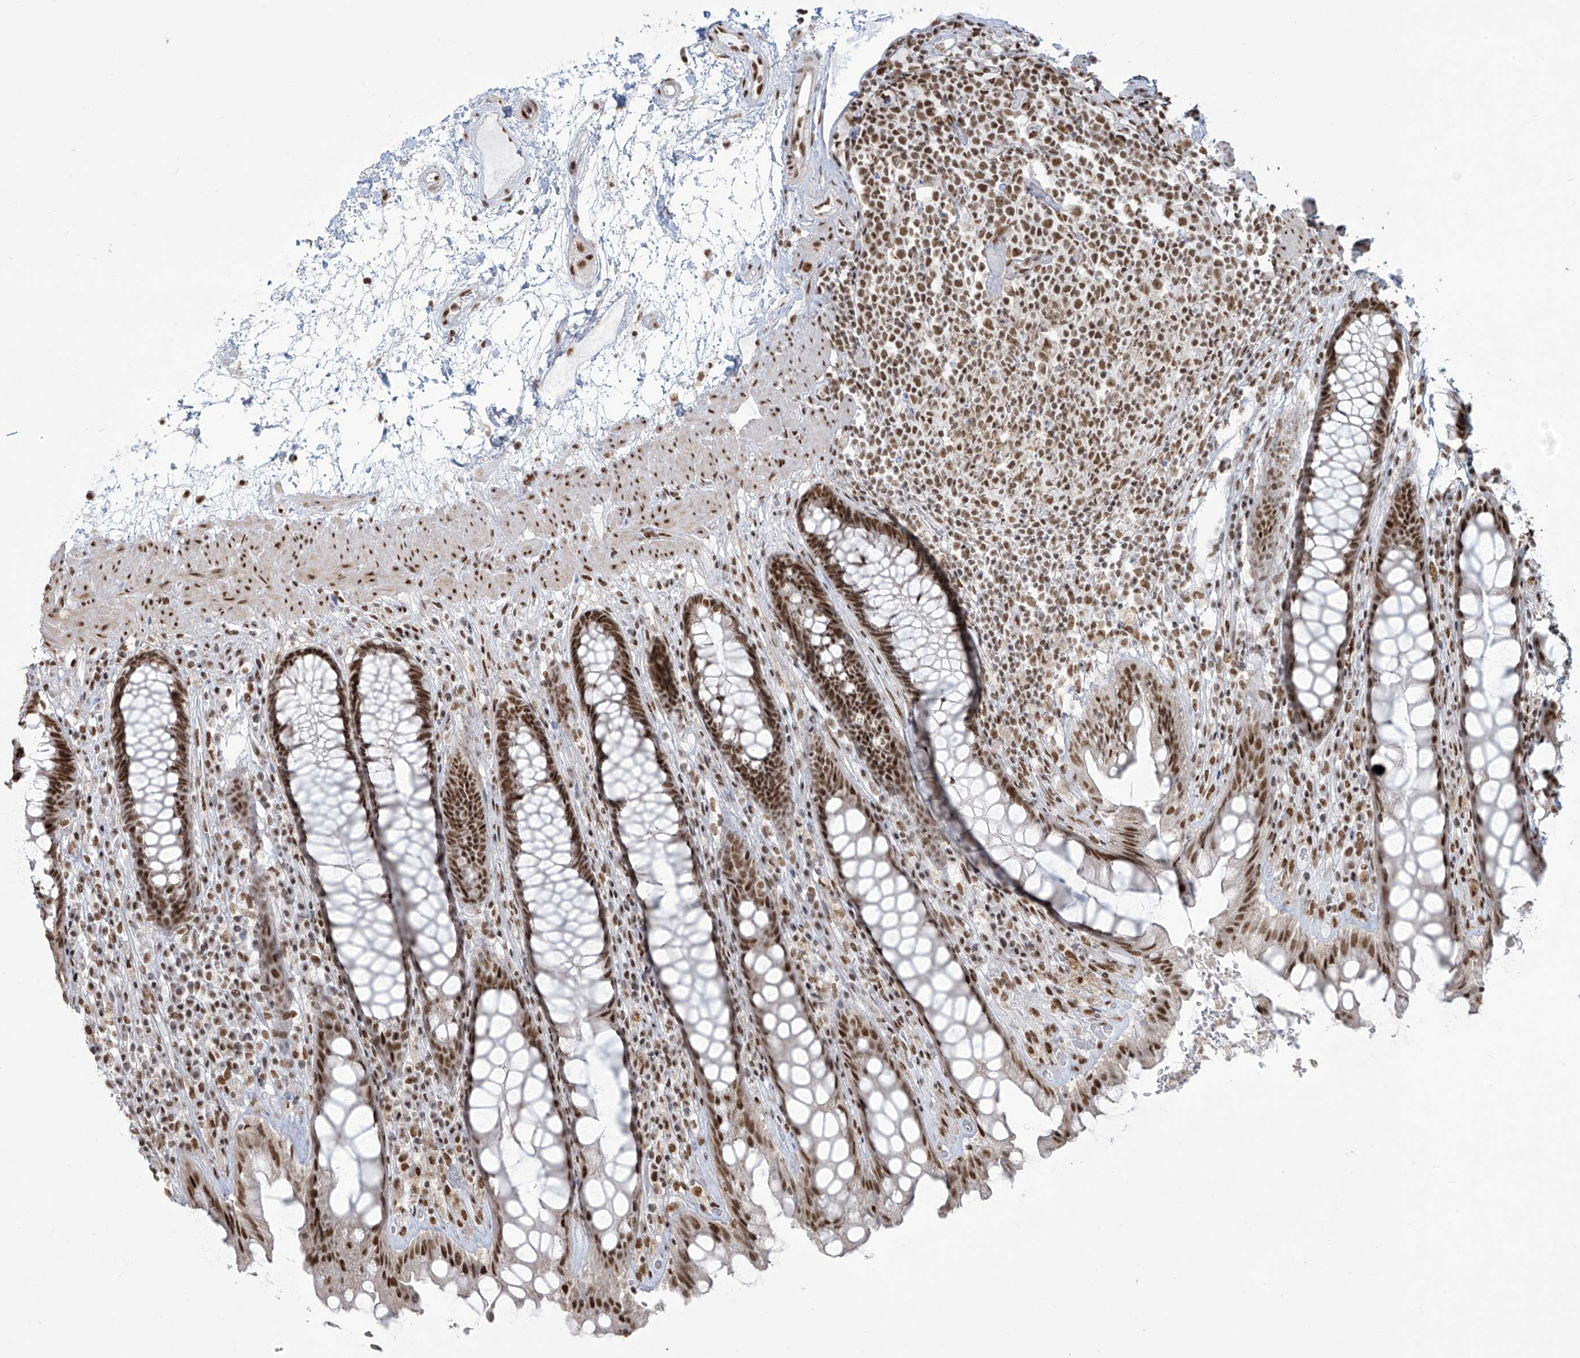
{"staining": {"intensity": "strong", "quantity": ">75%", "location": "nuclear"}, "tissue": "rectum", "cell_type": "Glandular cells", "image_type": "normal", "snomed": [{"axis": "morphology", "description": "Normal tissue, NOS"}, {"axis": "topography", "description": "Rectum"}], "caption": "A brown stain labels strong nuclear staining of a protein in glandular cells of benign human rectum. The protein of interest is stained brown, and the nuclei are stained in blue (DAB IHC with brightfield microscopy, high magnification).", "gene": "MS4A6A", "patient": {"sex": "male", "age": 64}}